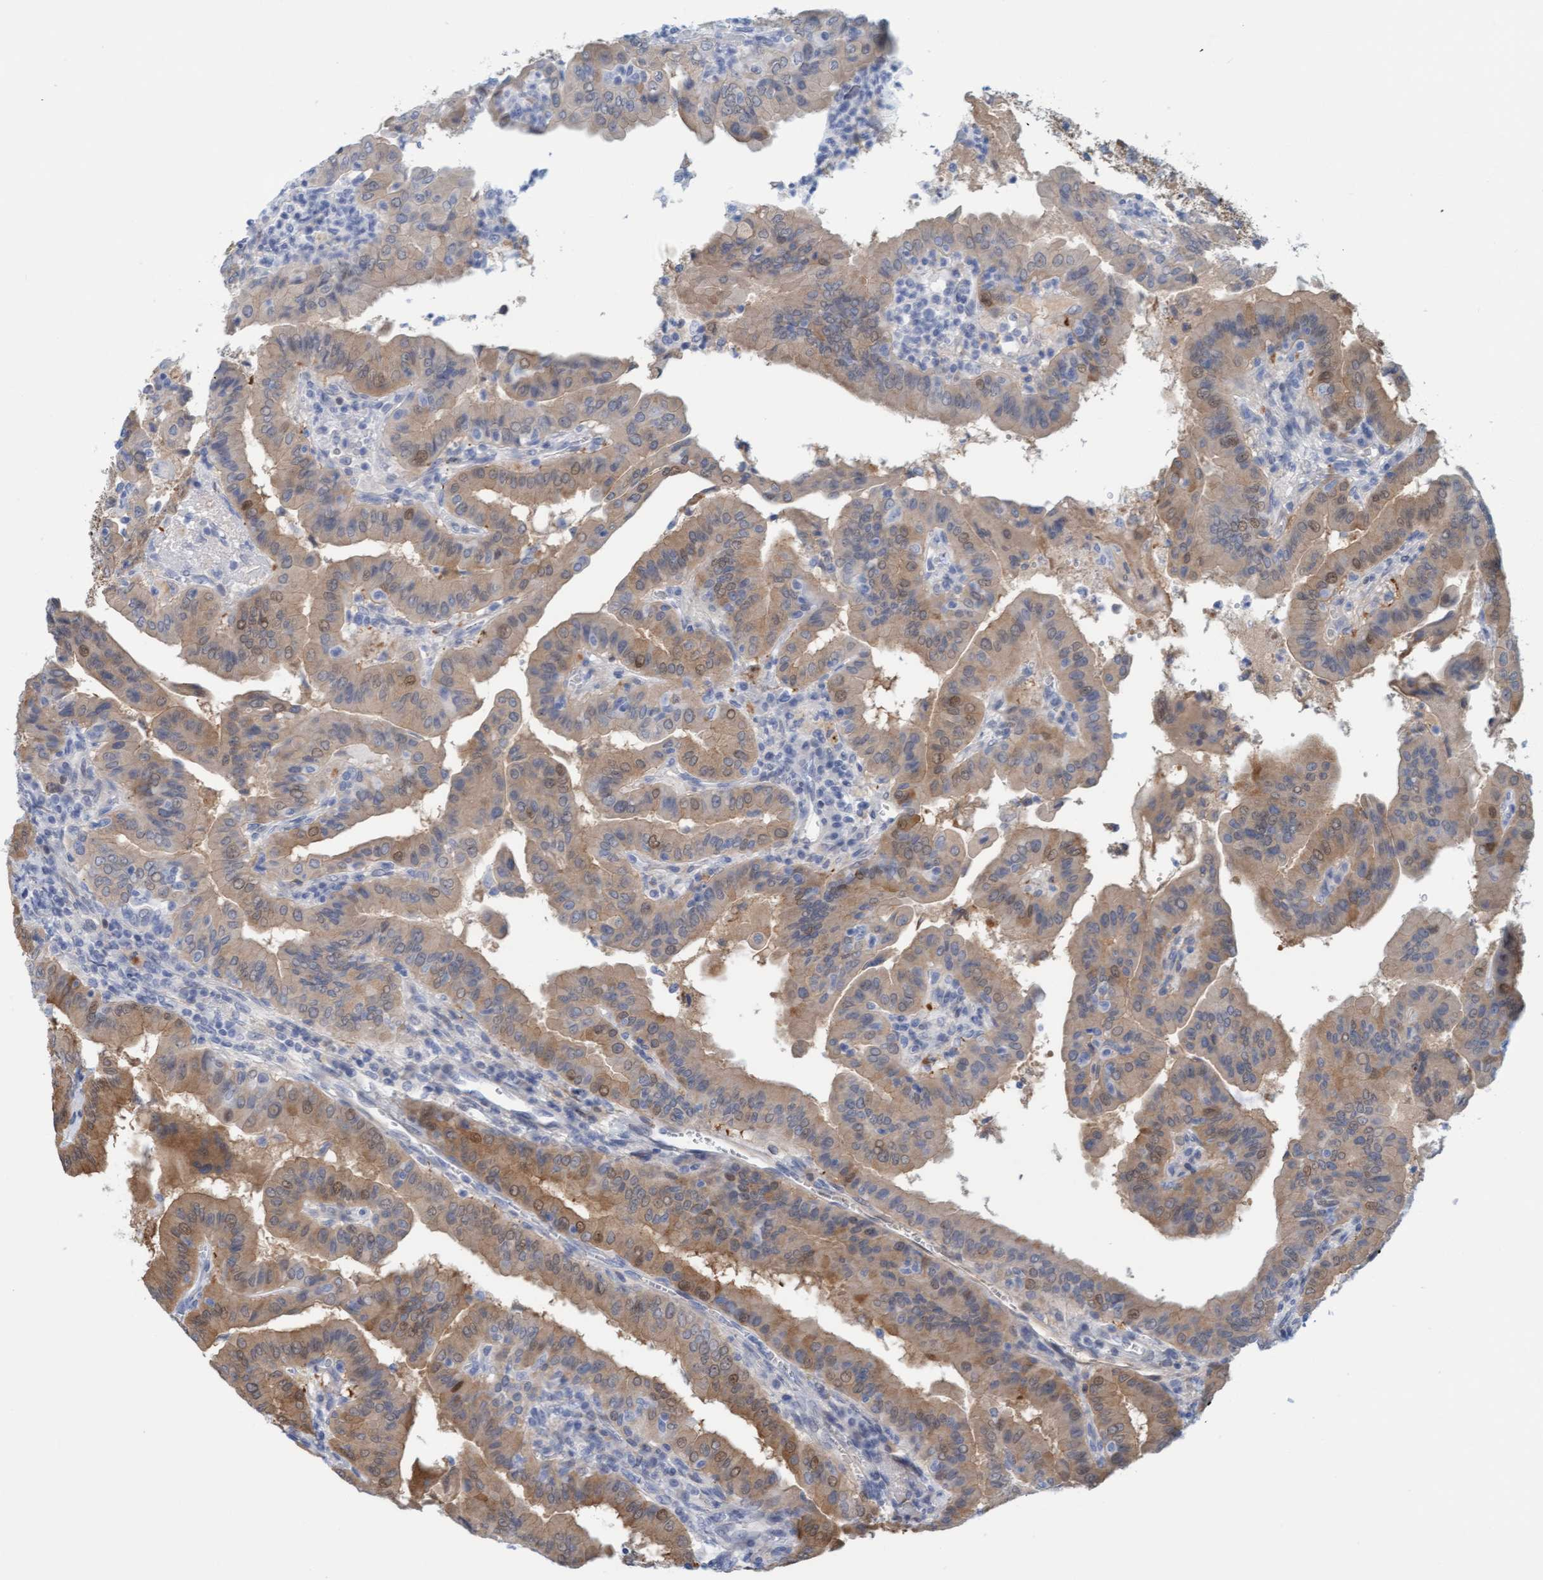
{"staining": {"intensity": "moderate", "quantity": ">75%", "location": "cytoplasmic/membranous"}, "tissue": "thyroid cancer", "cell_type": "Tumor cells", "image_type": "cancer", "snomed": [{"axis": "morphology", "description": "Papillary adenocarcinoma, NOS"}, {"axis": "topography", "description": "Thyroid gland"}], "caption": "Immunohistochemistry photomicrograph of neoplastic tissue: human thyroid cancer (papillary adenocarcinoma) stained using immunohistochemistry demonstrates medium levels of moderate protein expression localized specifically in the cytoplasmic/membranous of tumor cells, appearing as a cytoplasmic/membranous brown color.", "gene": "KLHL11", "patient": {"sex": "male", "age": 33}}